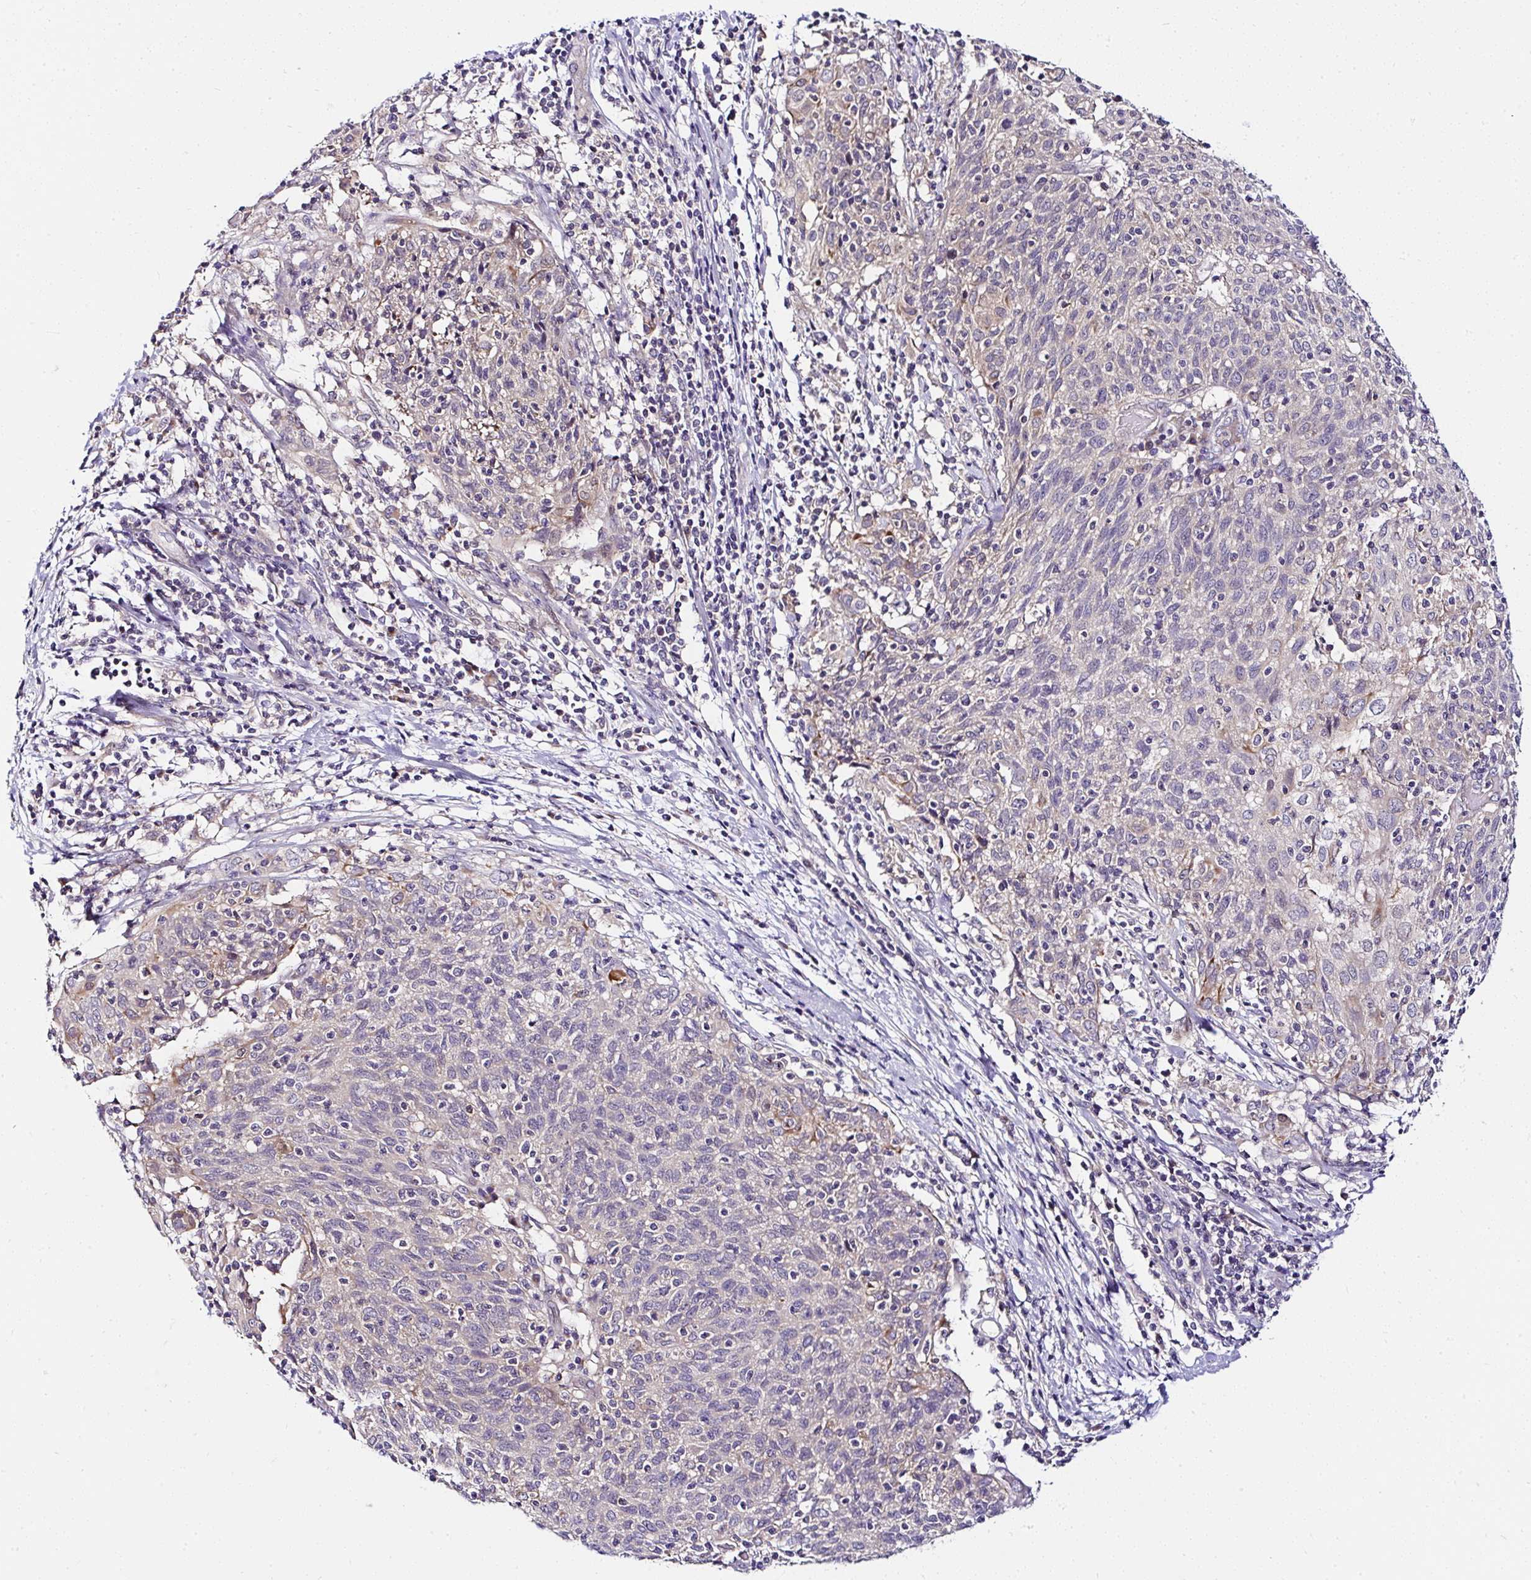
{"staining": {"intensity": "negative", "quantity": "none", "location": "none"}, "tissue": "cervical cancer", "cell_type": "Tumor cells", "image_type": "cancer", "snomed": [{"axis": "morphology", "description": "Squamous cell carcinoma, NOS"}, {"axis": "topography", "description": "Cervix"}], "caption": "This is an IHC histopathology image of human cervical squamous cell carcinoma. There is no staining in tumor cells.", "gene": "DEPDC5", "patient": {"sex": "female", "age": 52}}